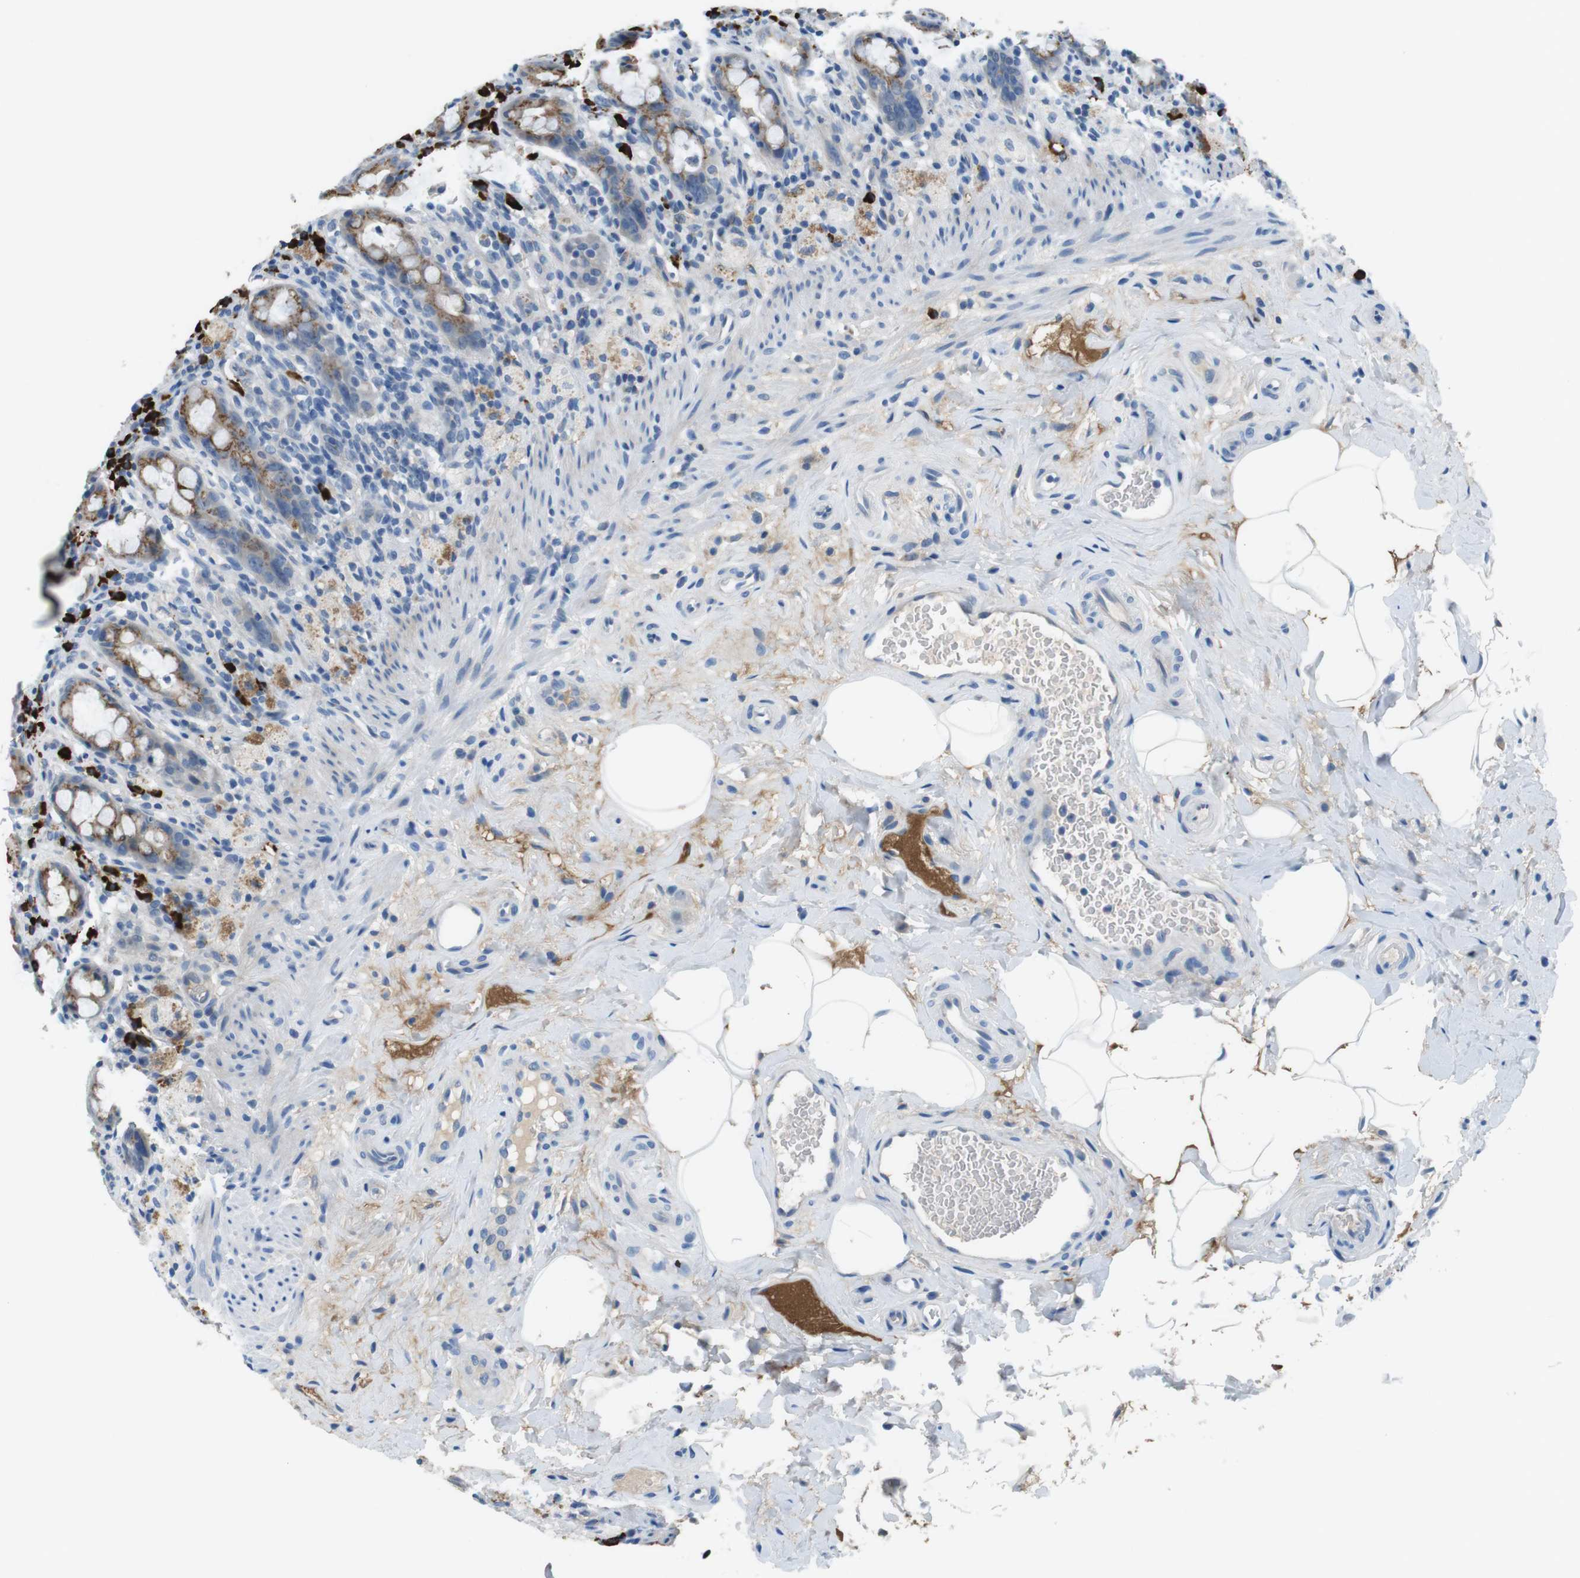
{"staining": {"intensity": "strong", "quantity": ">75%", "location": "cytoplasmic/membranous"}, "tissue": "rectum", "cell_type": "Glandular cells", "image_type": "normal", "snomed": [{"axis": "morphology", "description": "Normal tissue, NOS"}, {"axis": "topography", "description": "Rectum"}], "caption": "DAB (3,3'-diaminobenzidine) immunohistochemical staining of unremarkable rectum demonstrates strong cytoplasmic/membranous protein staining in about >75% of glandular cells.", "gene": "SLC35A3", "patient": {"sex": "male", "age": 44}}